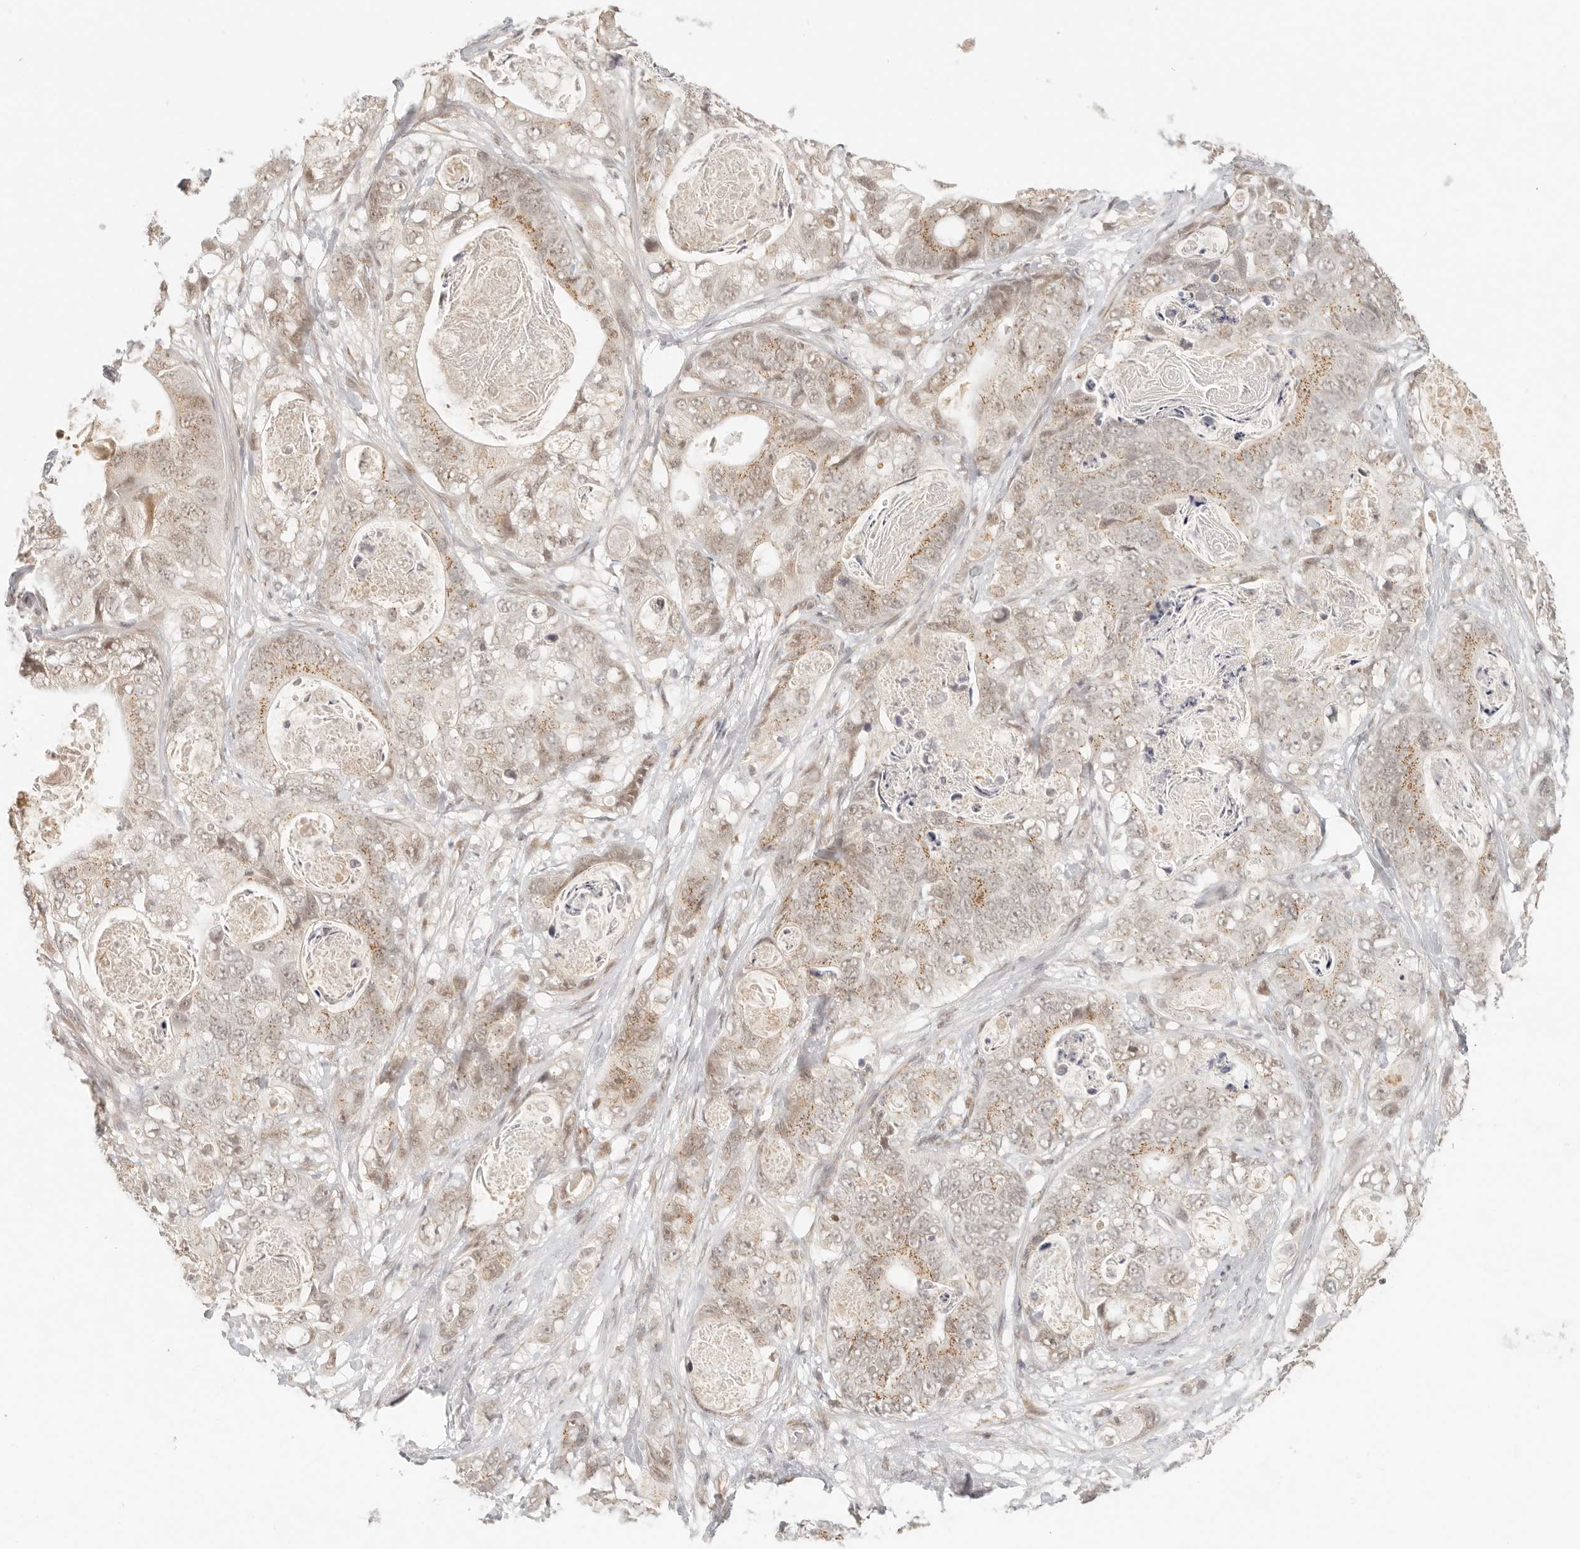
{"staining": {"intensity": "moderate", "quantity": "25%-75%", "location": "cytoplasmic/membranous"}, "tissue": "stomach cancer", "cell_type": "Tumor cells", "image_type": "cancer", "snomed": [{"axis": "morphology", "description": "Normal tissue, NOS"}, {"axis": "morphology", "description": "Adenocarcinoma, NOS"}, {"axis": "topography", "description": "Stomach"}], "caption": "Tumor cells show medium levels of moderate cytoplasmic/membranous expression in about 25%-75% of cells in human stomach cancer.", "gene": "INTS11", "patient": {"sex": "female", "age": 89}}